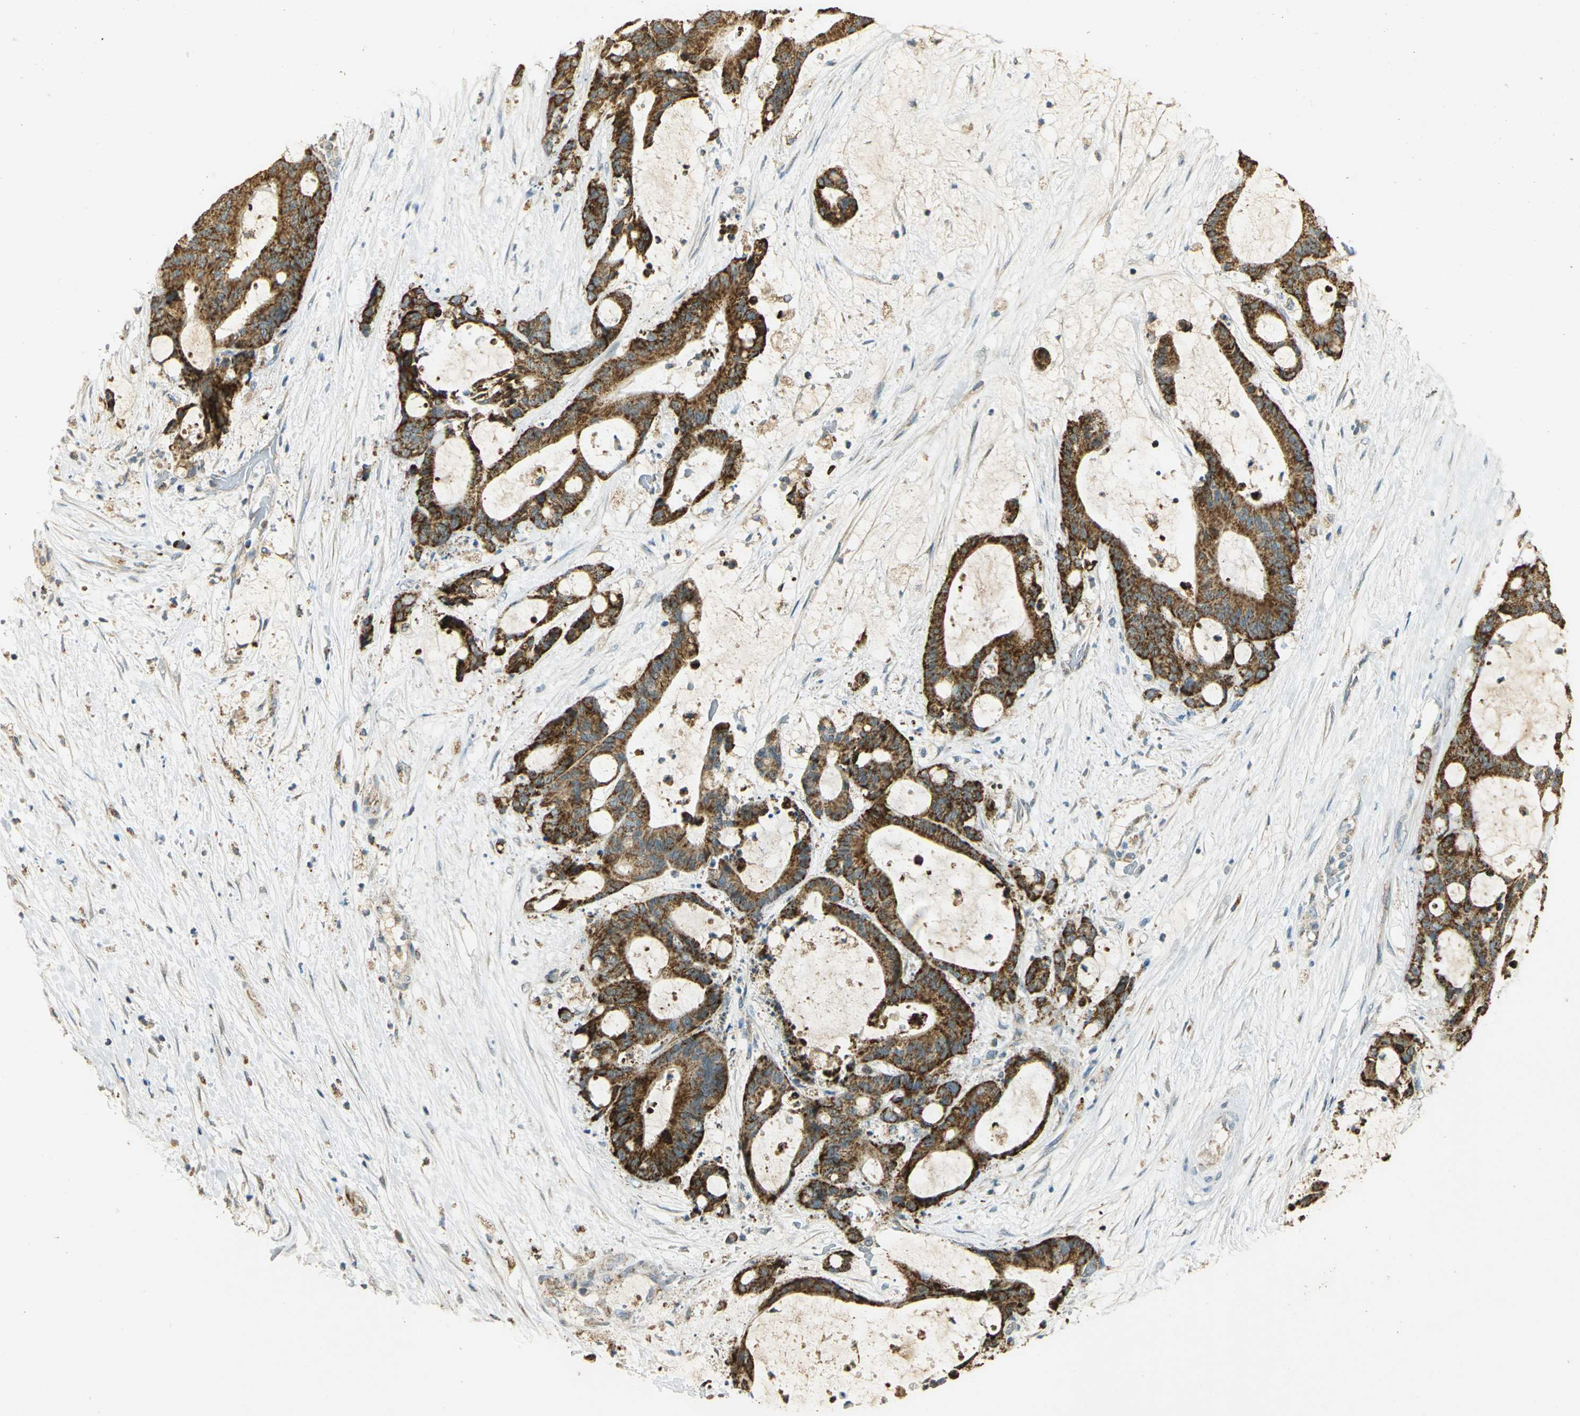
{"staining": {"intensity": "strong", "quantity": ">75%", "location": "cytoplasmic/membranous"}, "tissue": "liver cancer", "cell_type": "Tumor cells", "image_type": "cancer", "snomed": [{"axis": "morphology", "description": "Cholangiocarcinoma"}, {"axis": "topography", "description": "Liver"}], "caption": "Strong cytoplasmic/membranous protein expression is seen in about >75% of tumor cells in liver cancer (cholangiocarcinoma). Using DAB (3,3'-diaminobenzidine) (brown) and hematoxylin (blue) stains, captured at high magnification using brightfield microscopy.", "gene": "HDHD5", "patient": {"sex": "female", "age": 73}}